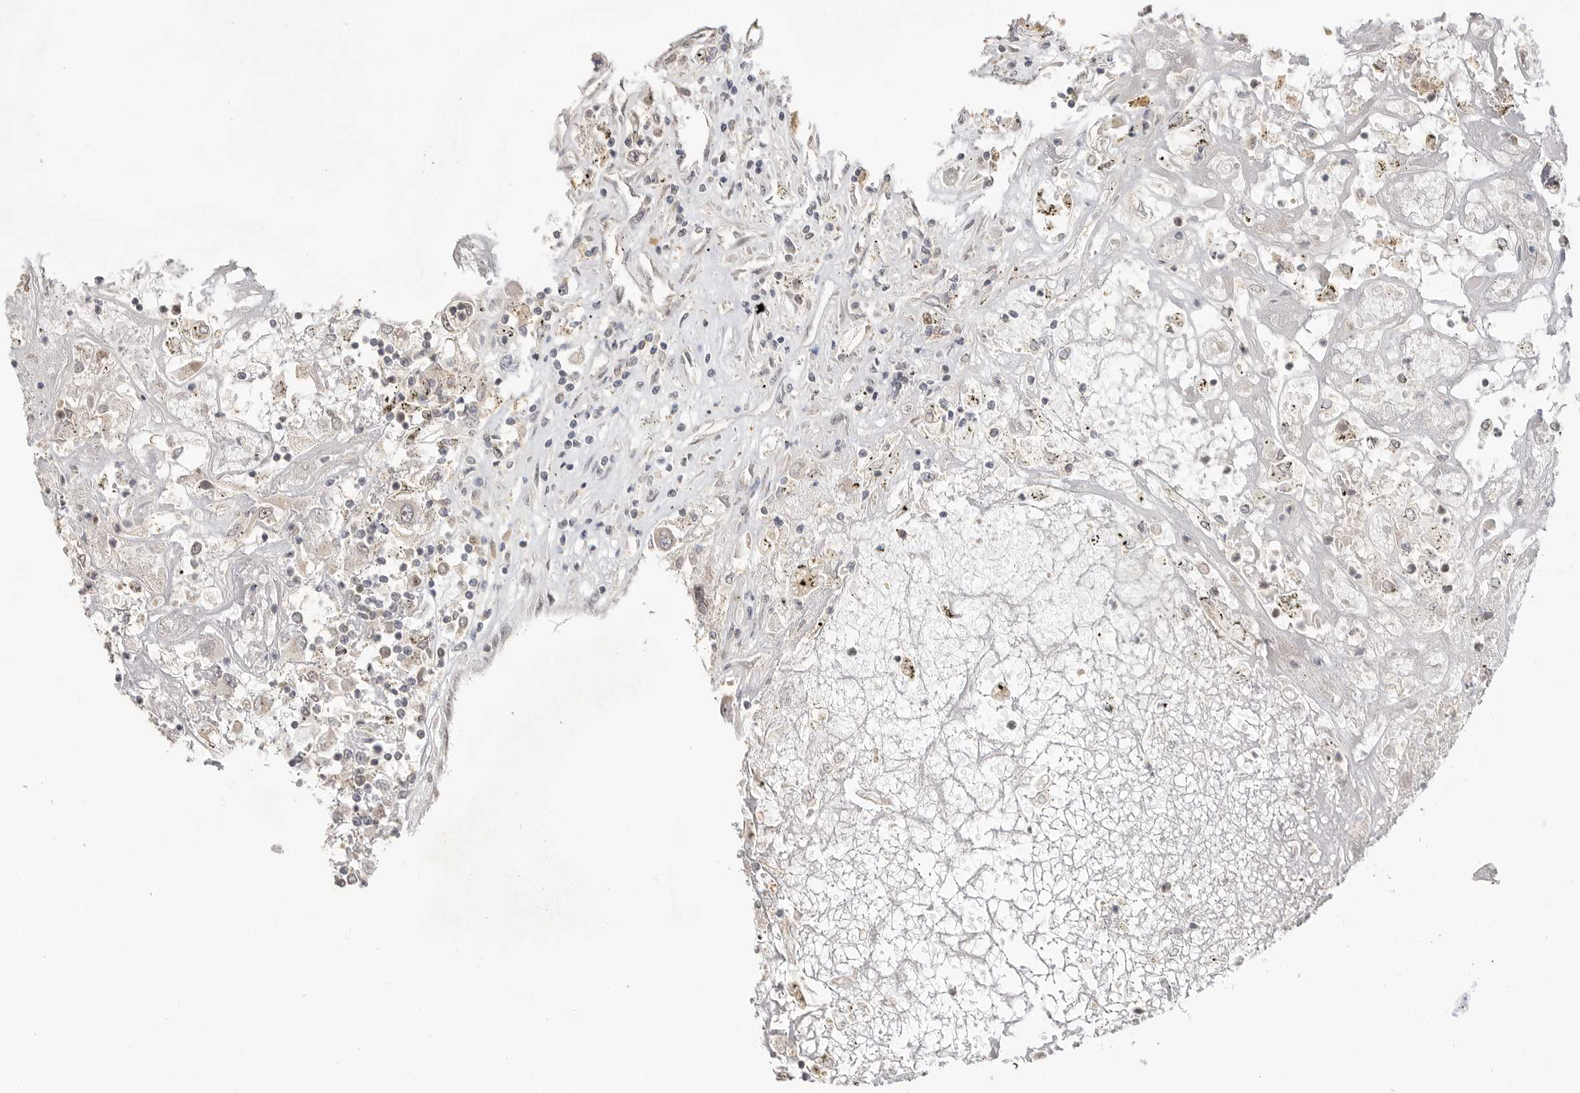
{"staining": {"intensity": "negative", "quantity": "none", "location": "none"}, "tissue": "renal cancer", "cell_type": "Tumor cells", "image_type": "cancer", "snomed": [{"axis": "morphology", "description": "Adenocarcinoma, NOS"}, {"axis": "topography", "description": "Kidney"}], "caption": "Immunohistochemistry histopathology image of neoplastic tissue: renal cancer (adenocarcinoma) stained with DAB reveals no significant protein expression in tumor cells.", "gene": "ALKAL1", "patient": {"sex": "female", "age": 52}}